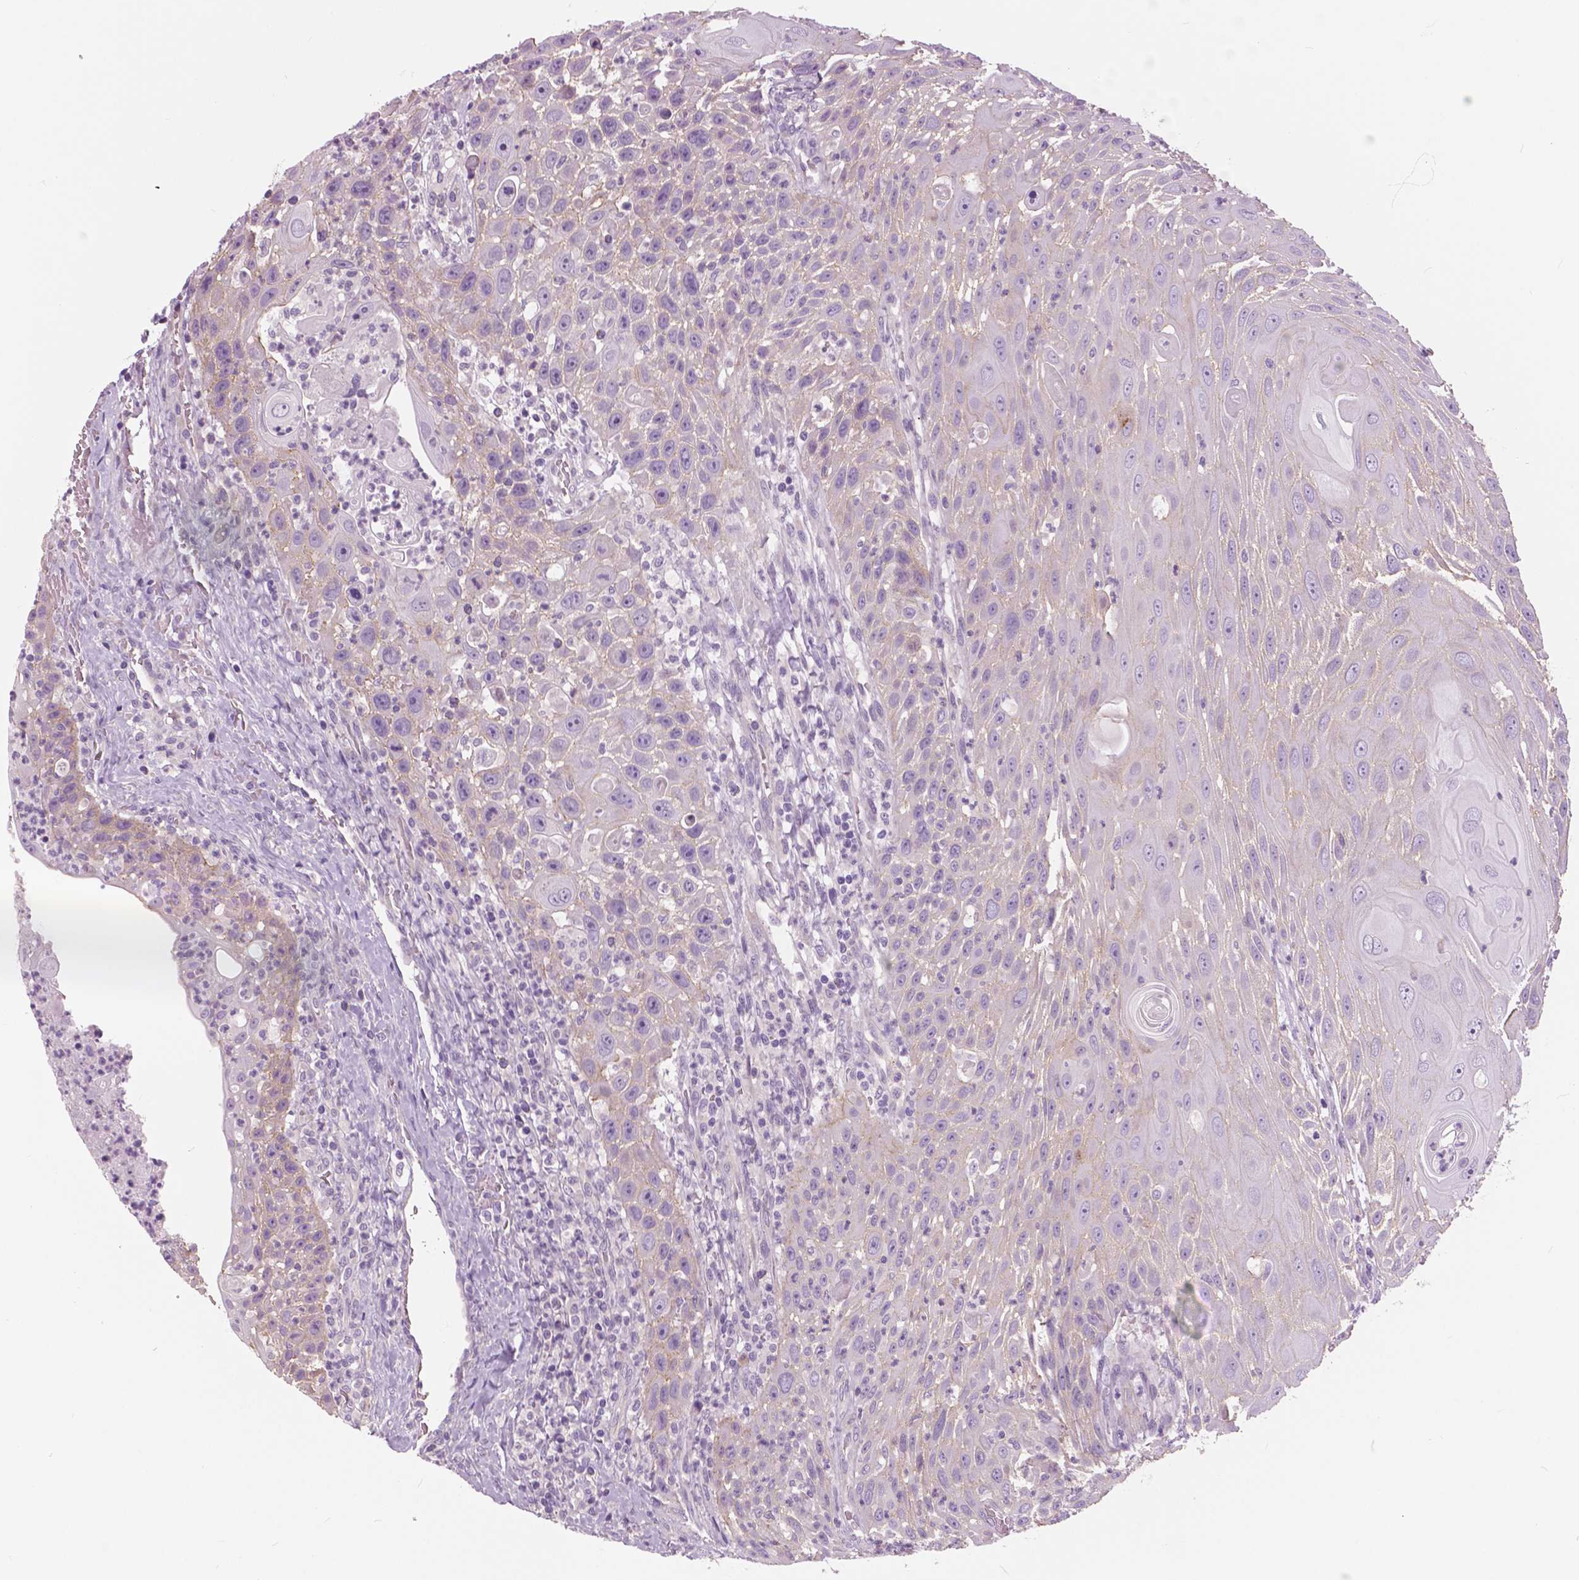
{"staining": {"intensity": "negative", "quantity": "none", "location": "none"}, "tissue": "head and neck cancer", "cell_type": "Tumor cells", "image_type": "cancer", "snomed": [{"axis": "morphology", "description": "Squamous cell carcinoma, NOS"}, {"axis": "topography", "description": "Head-Neck"}], "caption": "This is an immunohistochemistry (IHC) micrograph of human head and neck squamous cell carcinoma. There is no staining in tumor cells.", "gene": "SERPINI1", "patient": {"sex": "male", "age": 69}}